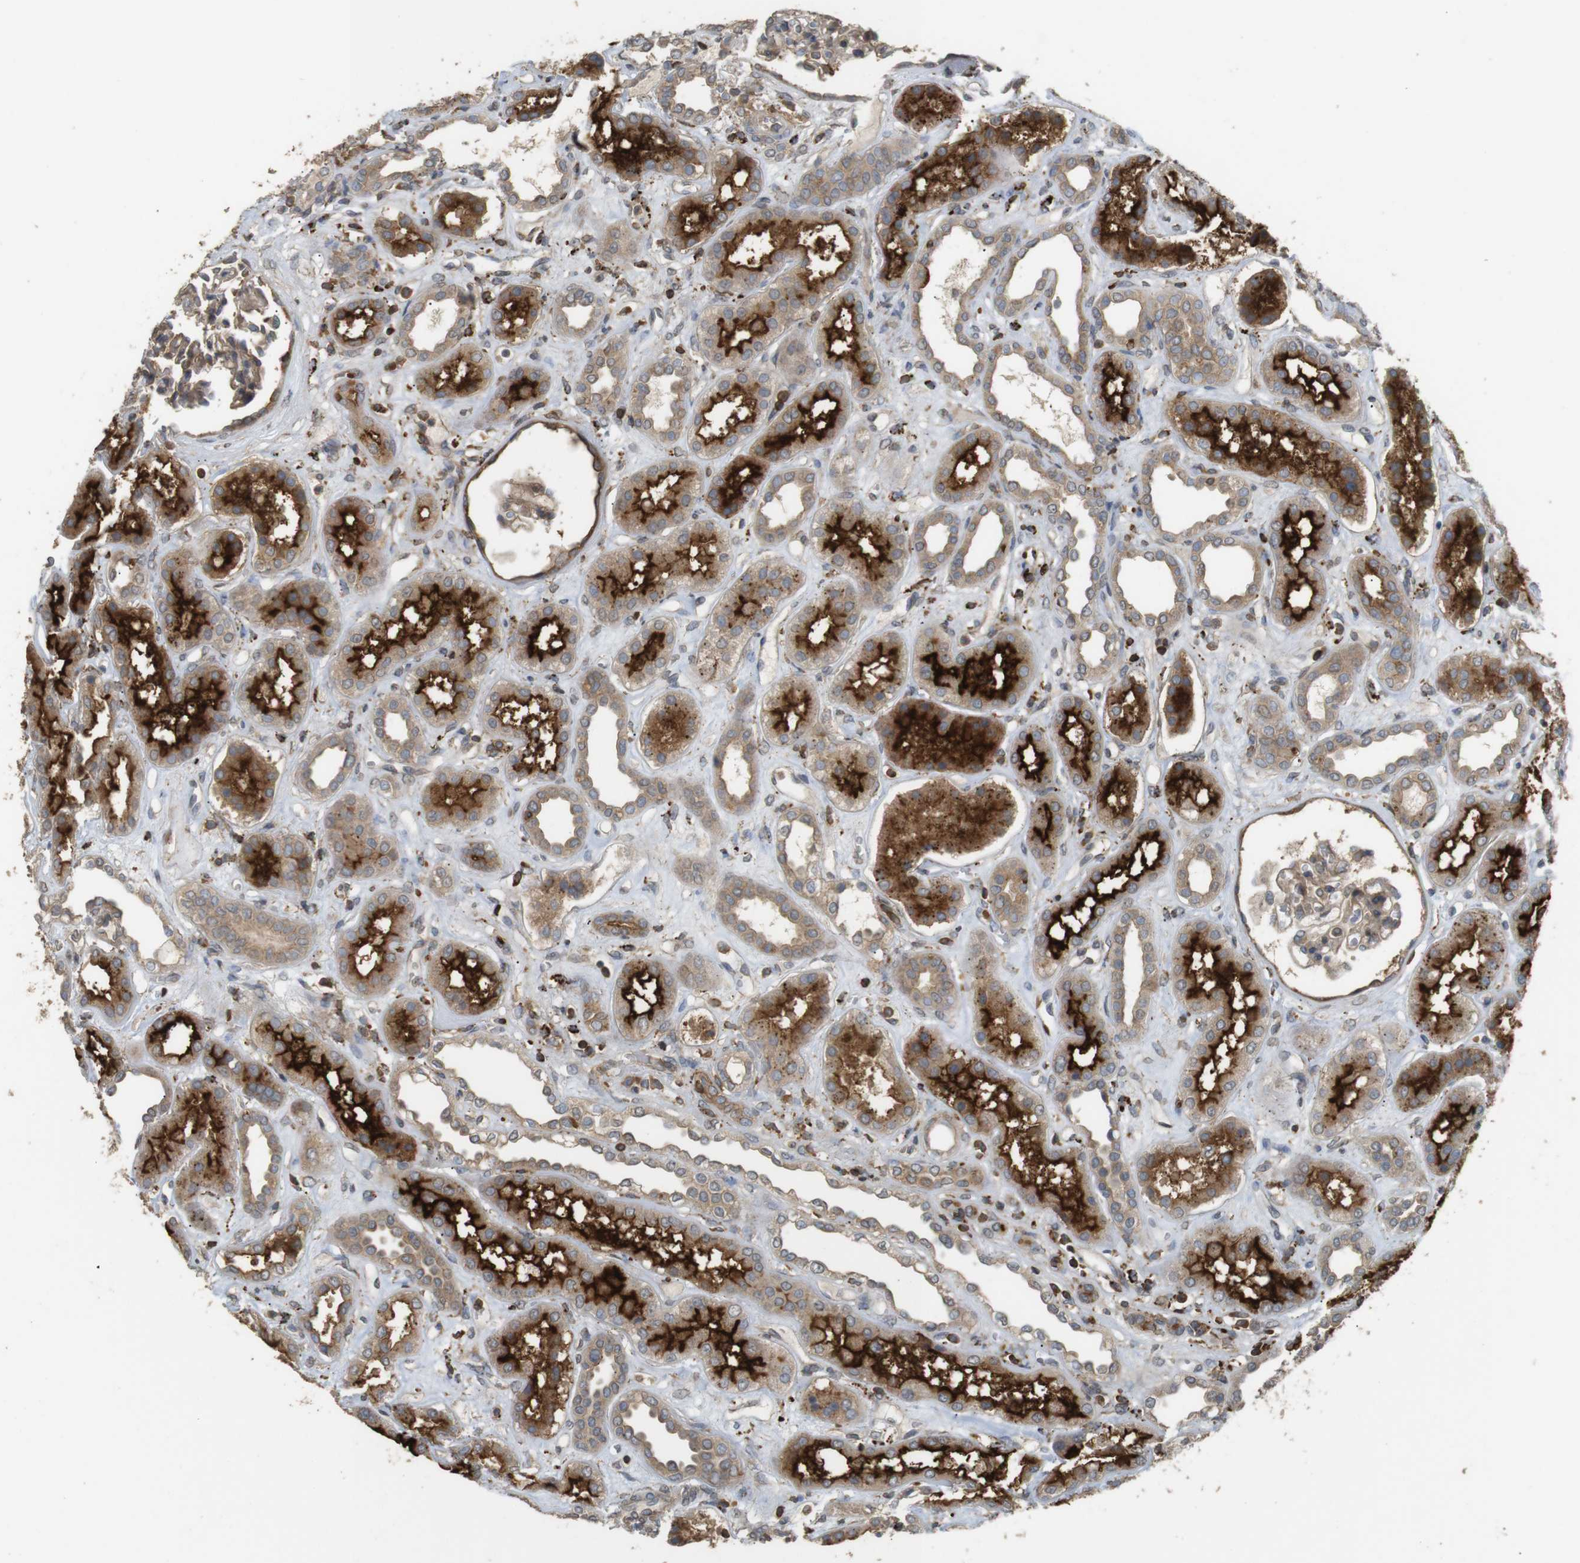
{"staining": {"intensity": "moderate", "quantity": ">75%", "location": "cytoplasmic/membranous"}, "tissue": "kidney", "cell_type": "Cells in glomeruli", "image_type": "normal", "snomed": [{"axis": "morphology", "description": "Normal tissue, NOS"}, {"axis": "topography", "description": "Kidney"}], "caption": "IHC of normal human kidney shows medium levels of moderate cytoplasmic/membranous positivity in about >75% of cells in glomeruli.", "gene": "KSR1", "patient": {"sex": "male", "age": 59}}